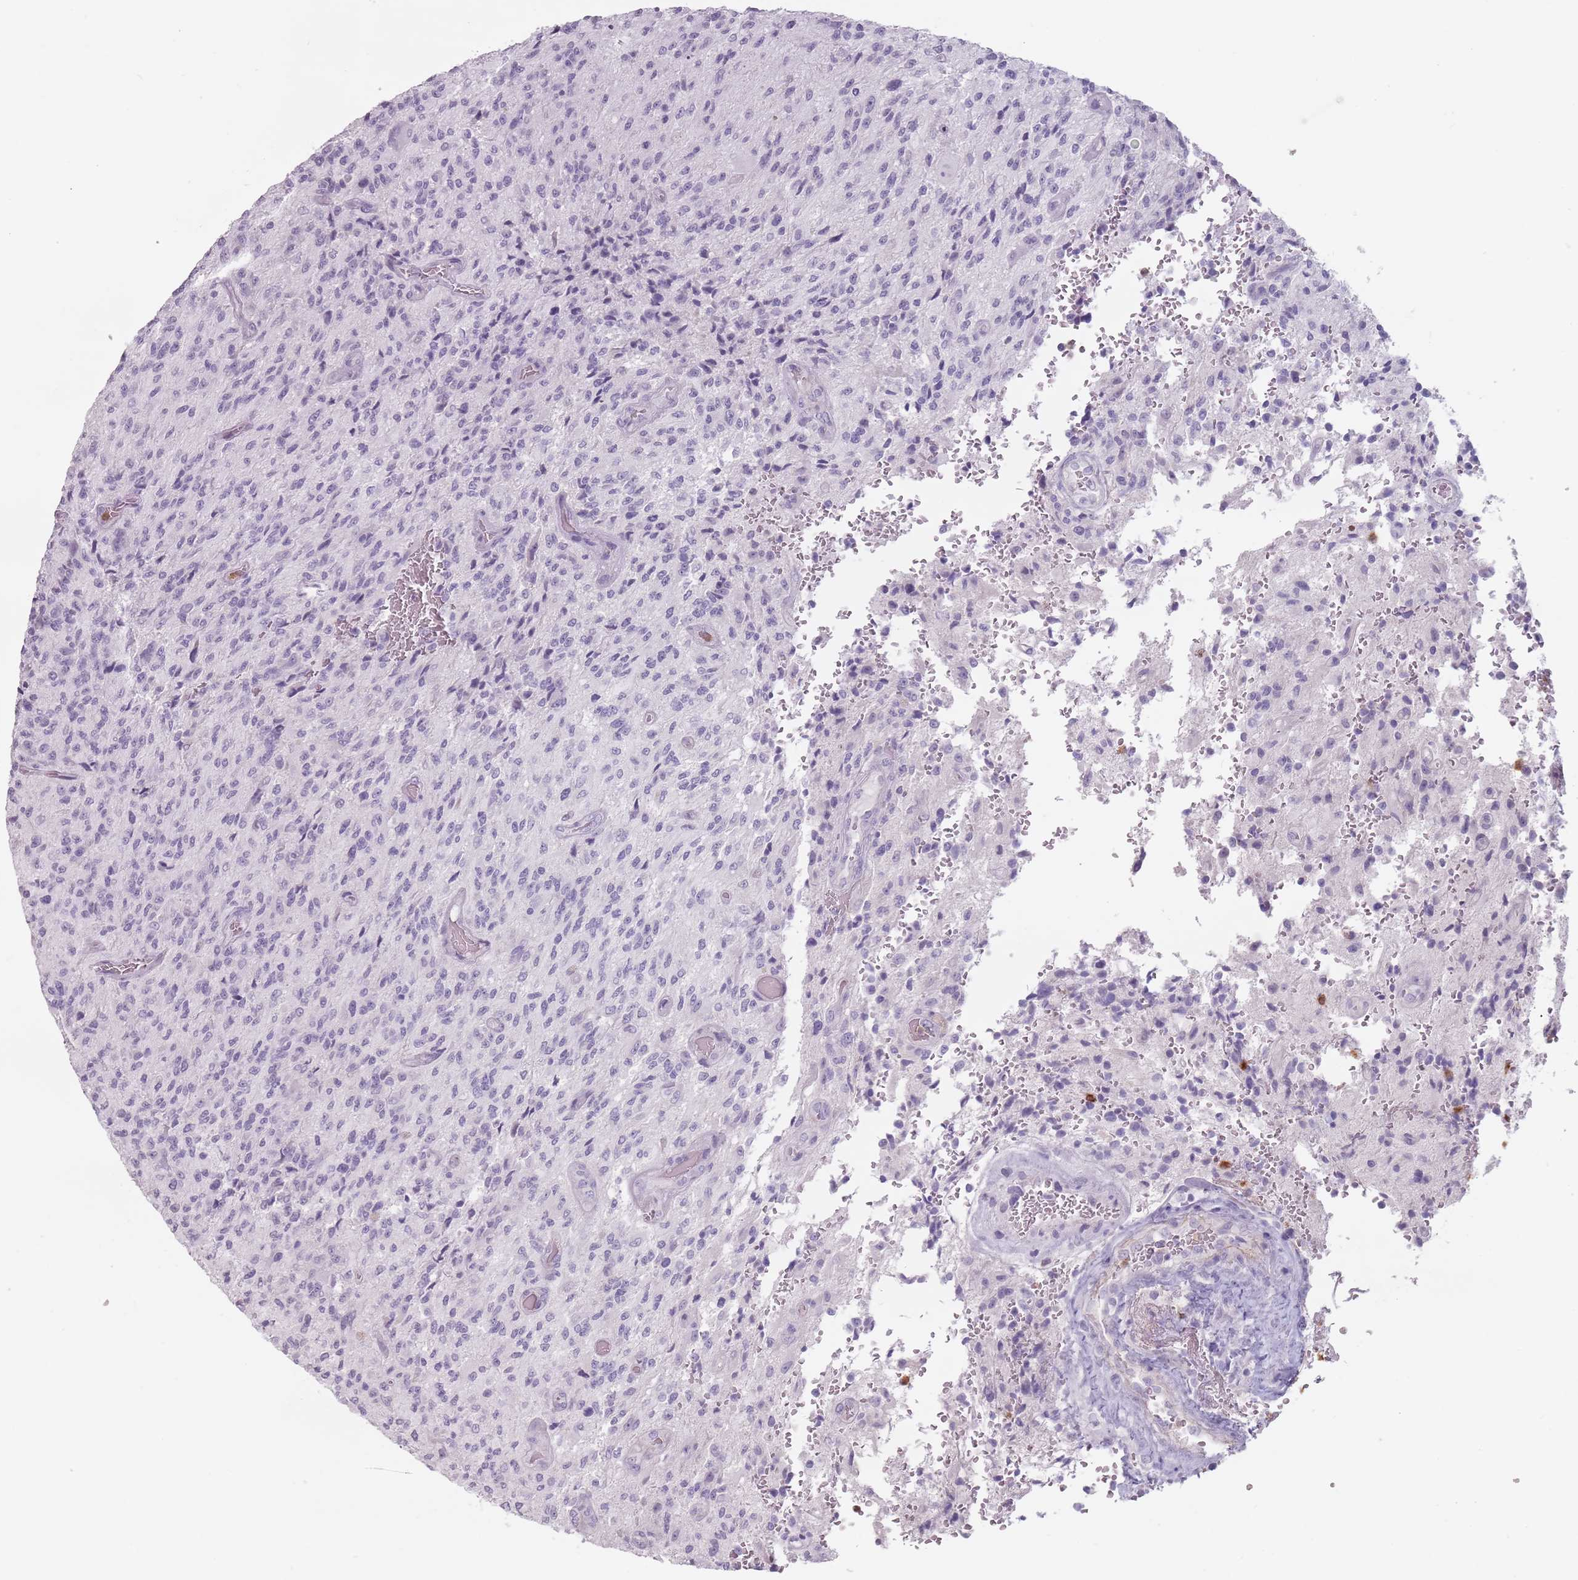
{"staining": {"intensity": "negative", "quantity": "none", "location": "none"}, "tissue": "glioma", "cell_type": "Tumor cells", "image_type": "cancer", "snomed": [{"axis": "morphology", "description": "Normal tissue, NOS"}, {"axis": "morphology", "description": "Glioma, malignant, High grade"}, {"axis": "topography", "description": "Cerebral cortex"}], "caption": "Malignant glioma (high-grade) stained for a protein using immunohistochemistry shows no positivity tumor cells.", "gene": "ZNF584", "patient": {"sex": "male", "age": 56}}